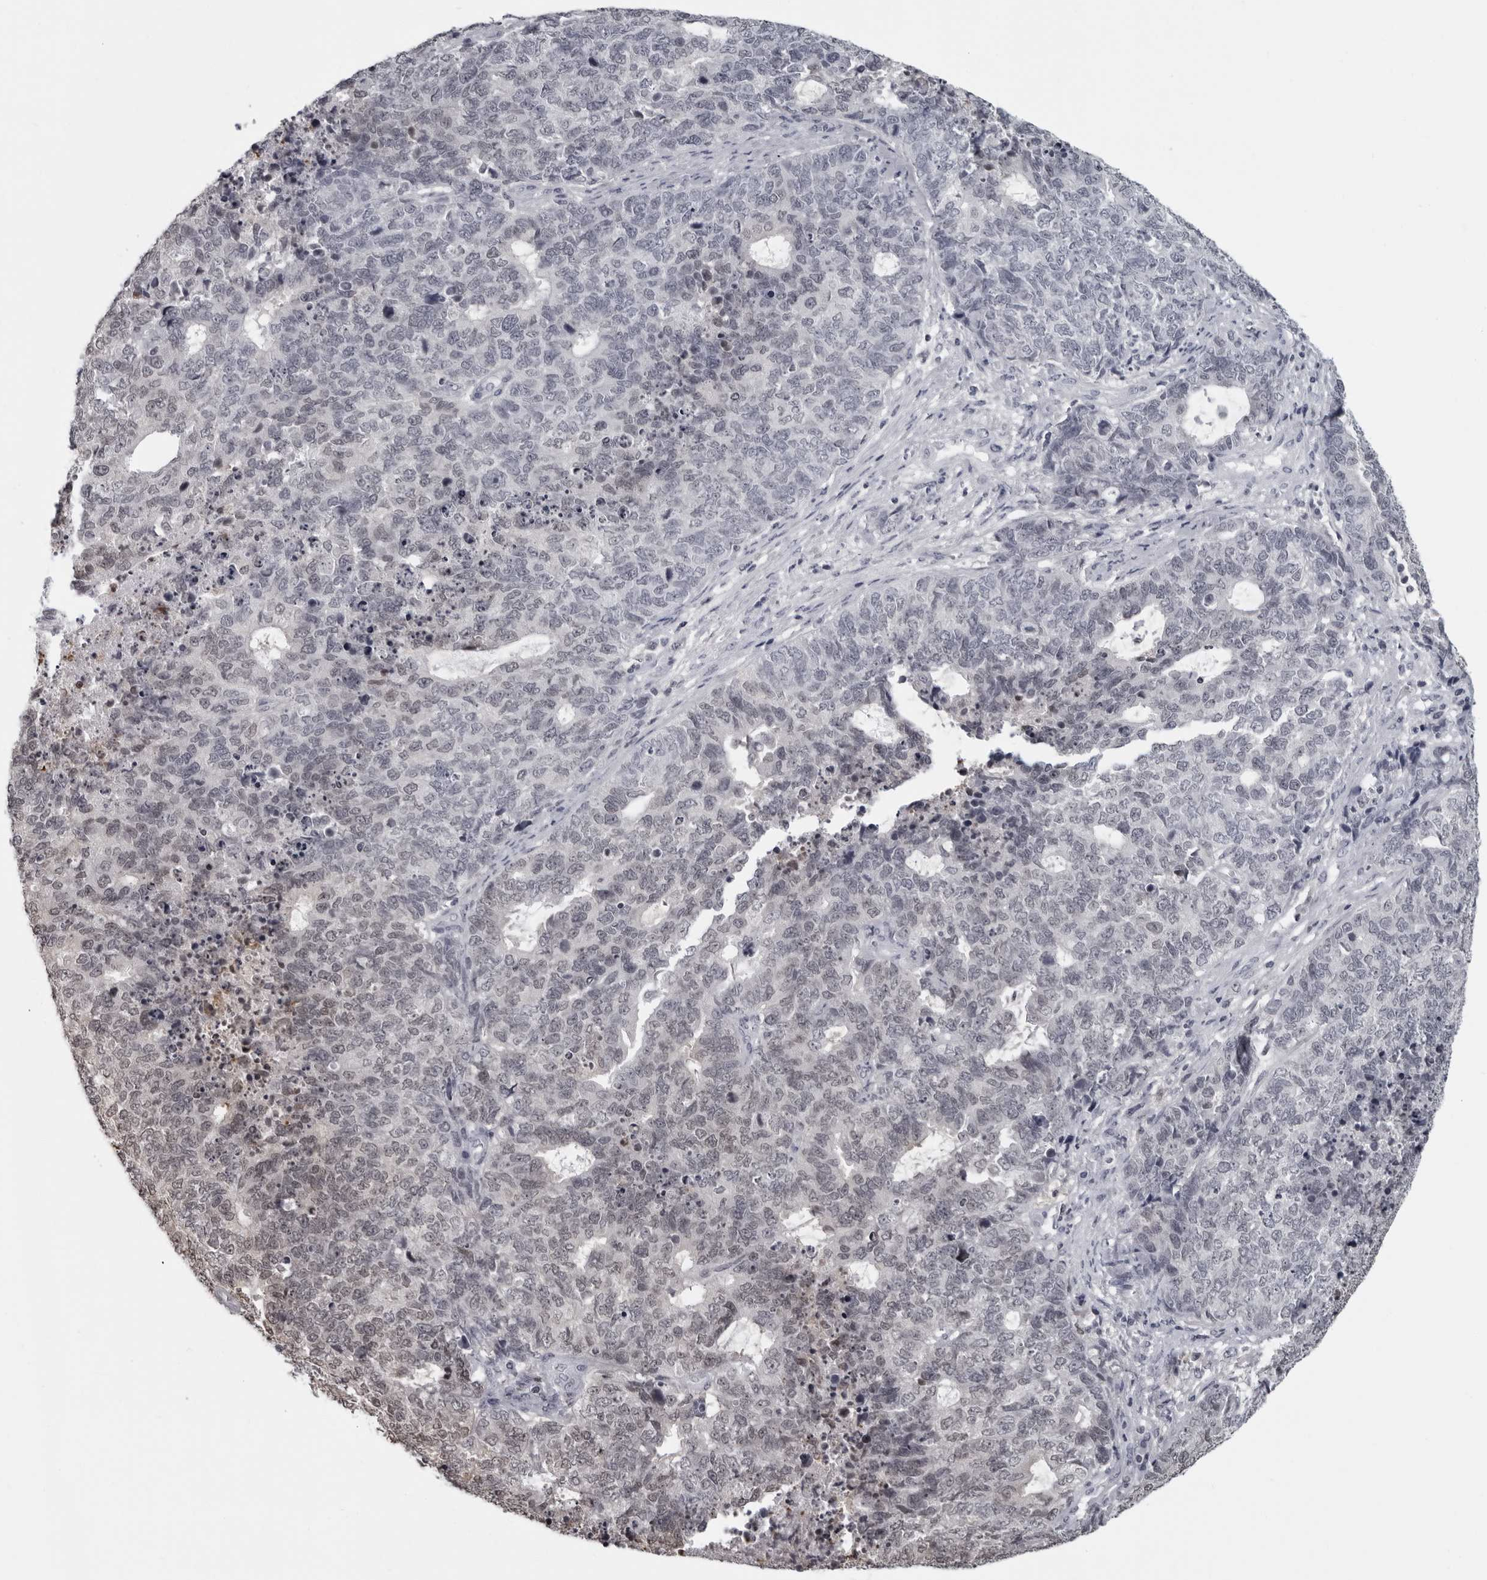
{"staining": {"intensity": "negative", "quantity": "none", "location": "none"}, "tissue": "cervical cancer", "cell_type": "Tumor cells", "image_type": "cancer", "snomed": [{"axis": "morphology", "description": "Squamous cell carcinoma, NOS"}, {"axis": "topography", "description": "Cervix"}], "caption": "Cervical squamous cell carcinoma was stained to show a protein in brown. There is no significant staining in tumor cells.", "gene": "LZIC", "patient": {"sex": "female", "age": 63}}